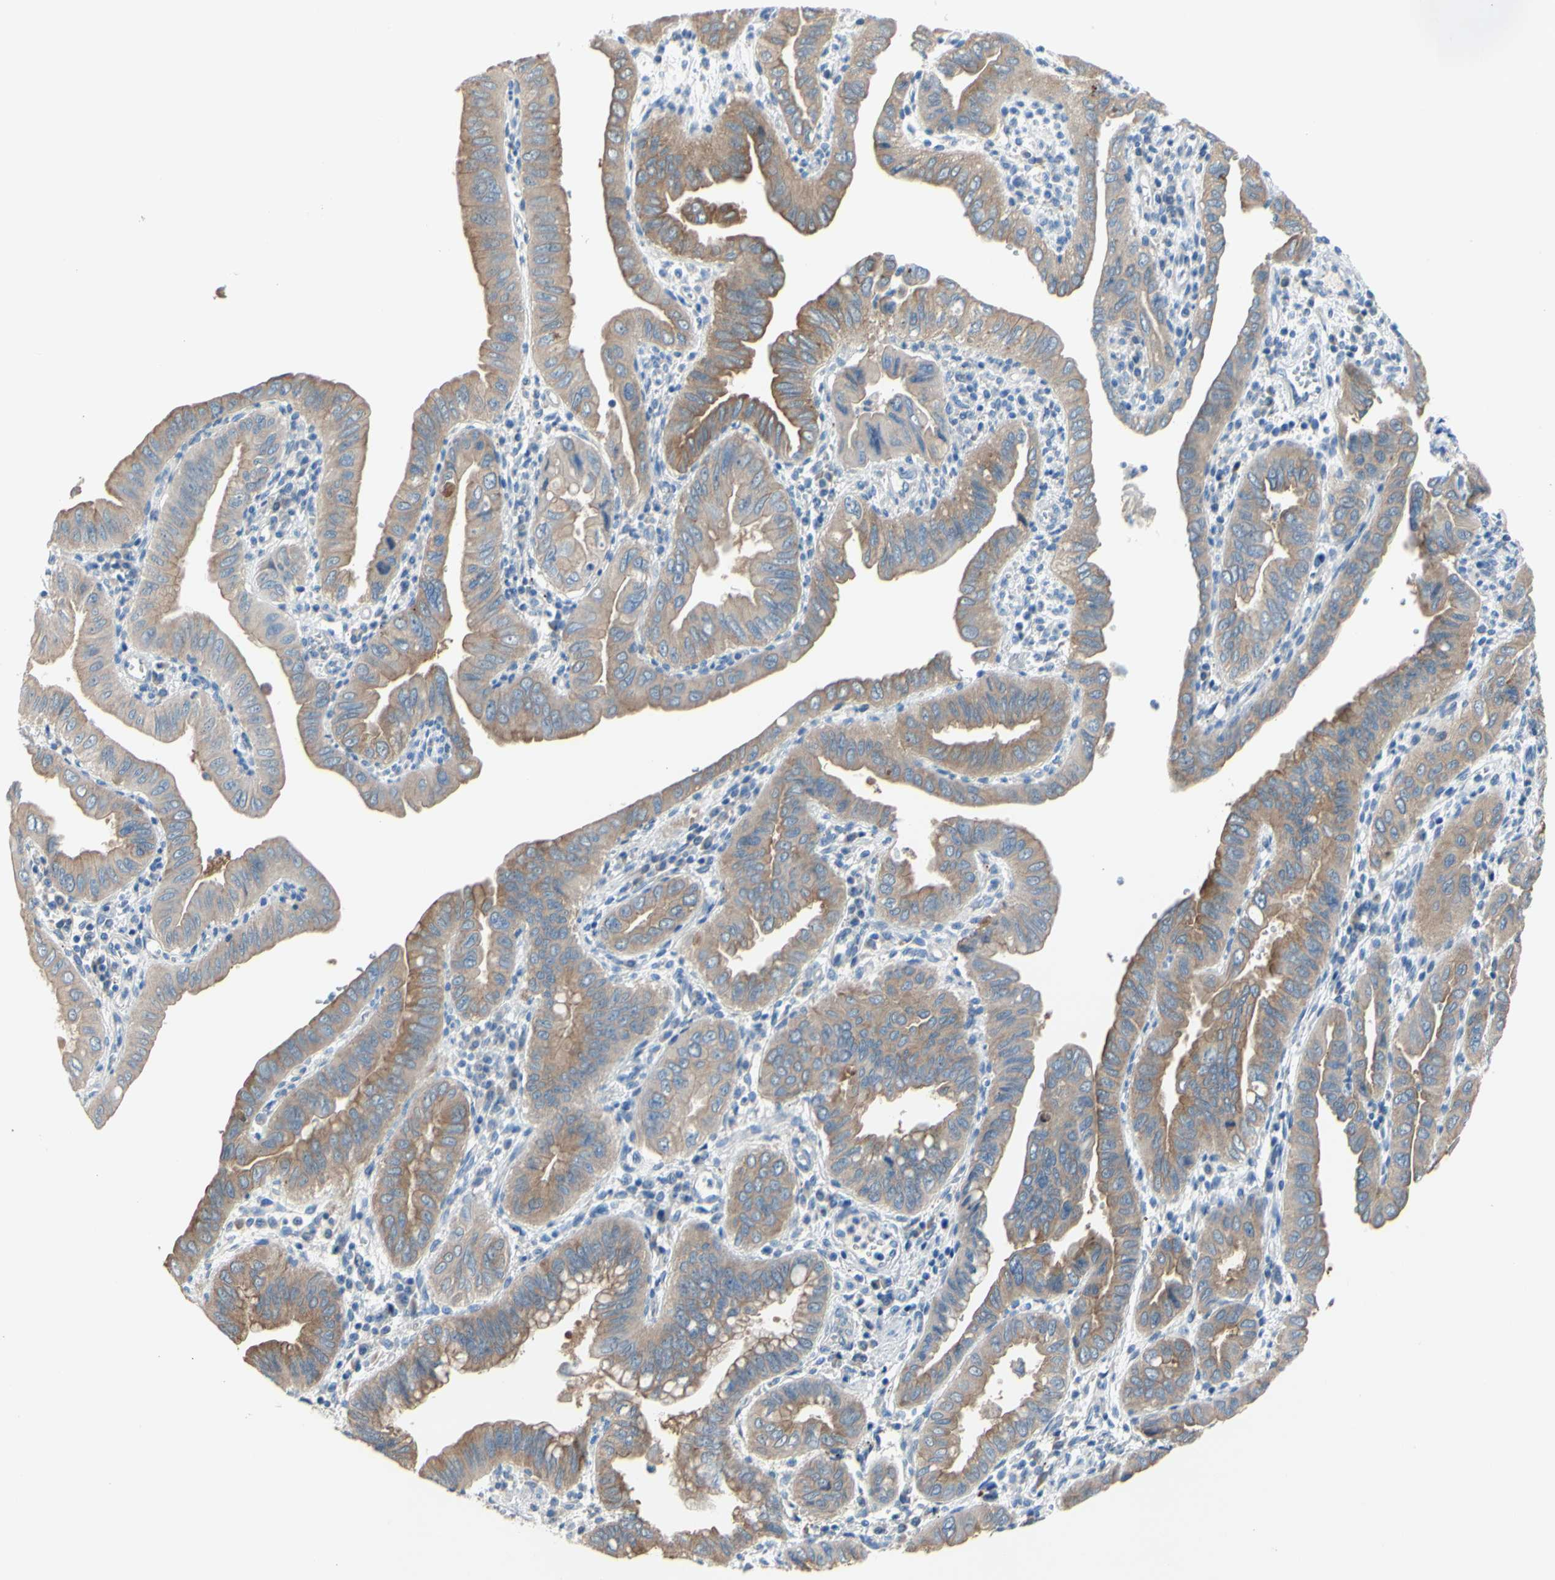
{"staining": {"intensity": "moderate", "quantity": ">75%", "location": "cytoplasmic/membranous"}, "tissue": "pancreatic cancer", "cell_type": "Tumor cells", "image_type": "cancer", "snomed": [{"axis": "morphology", "description": "Normal tissue, NOS"}, {"axis": "topography", "description": "Lymph node"}], "caption": "DAB (3,3'-diaminobenzidine) immunohistochemical staining of pancreatic cancer displays moderate cytoplasmic/membranous protein staining in approximately >75% of tumor cells.", "gene": "TMEM59L", "patient": {"sex": "male", "age": 50}}